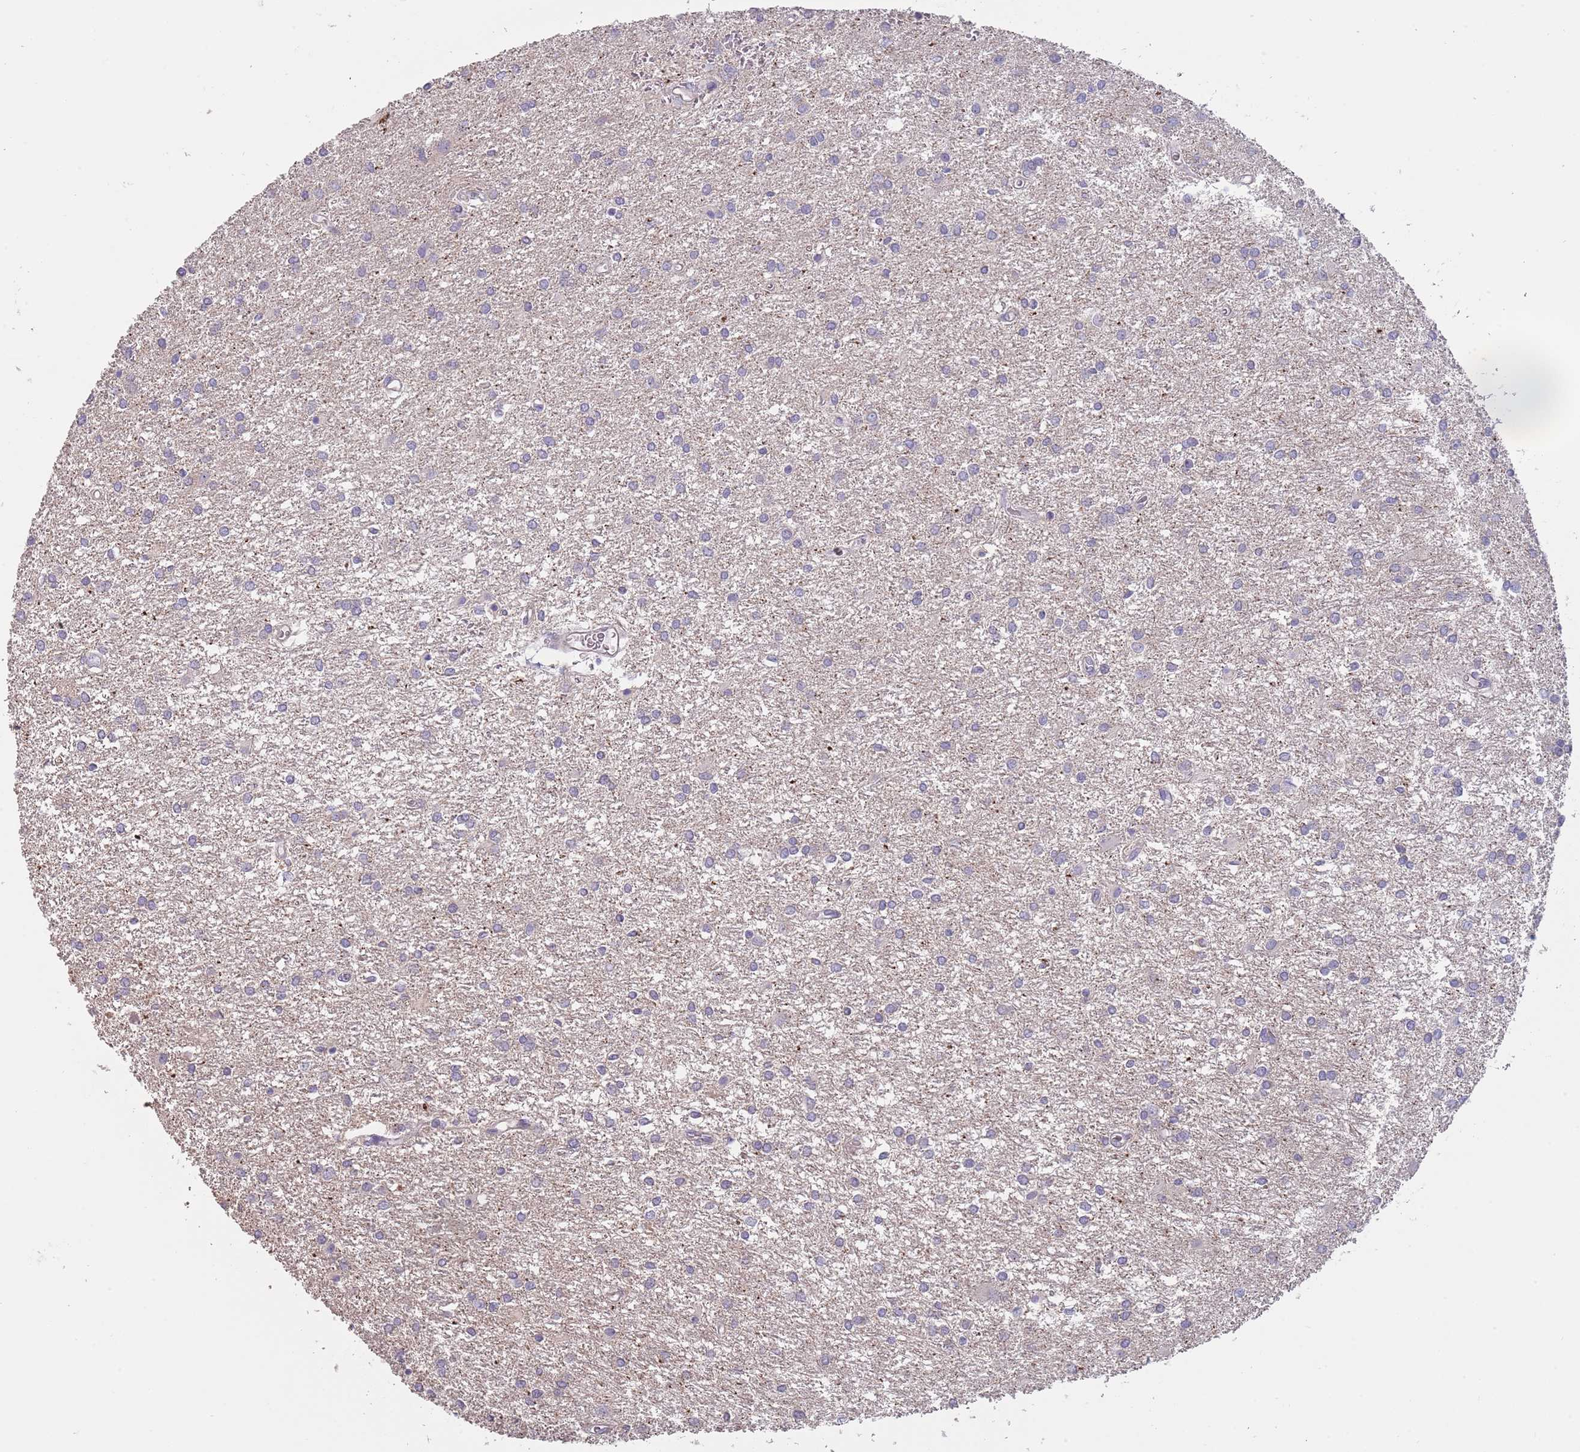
{"staining": {"intensity": "negative", "quantity": "none", "location": "none"}, "tissue": "glioma", "cell_type": "Tumor cells", "image_type": "cancer", "snomed": [{"axis": "morphology", "description": "Glioma, malignant, High grade"}, {"axis": "topography", "description": "Brain"}], "caption": "An immunohistochemistry (IHC) micrograph of malignant glioma (high-grade) is shown. There is no staining in tumor cells of malignant glioma (high-grade).", "gene": "SUSD1", "patient": {"sex": "female", "age": 50}}